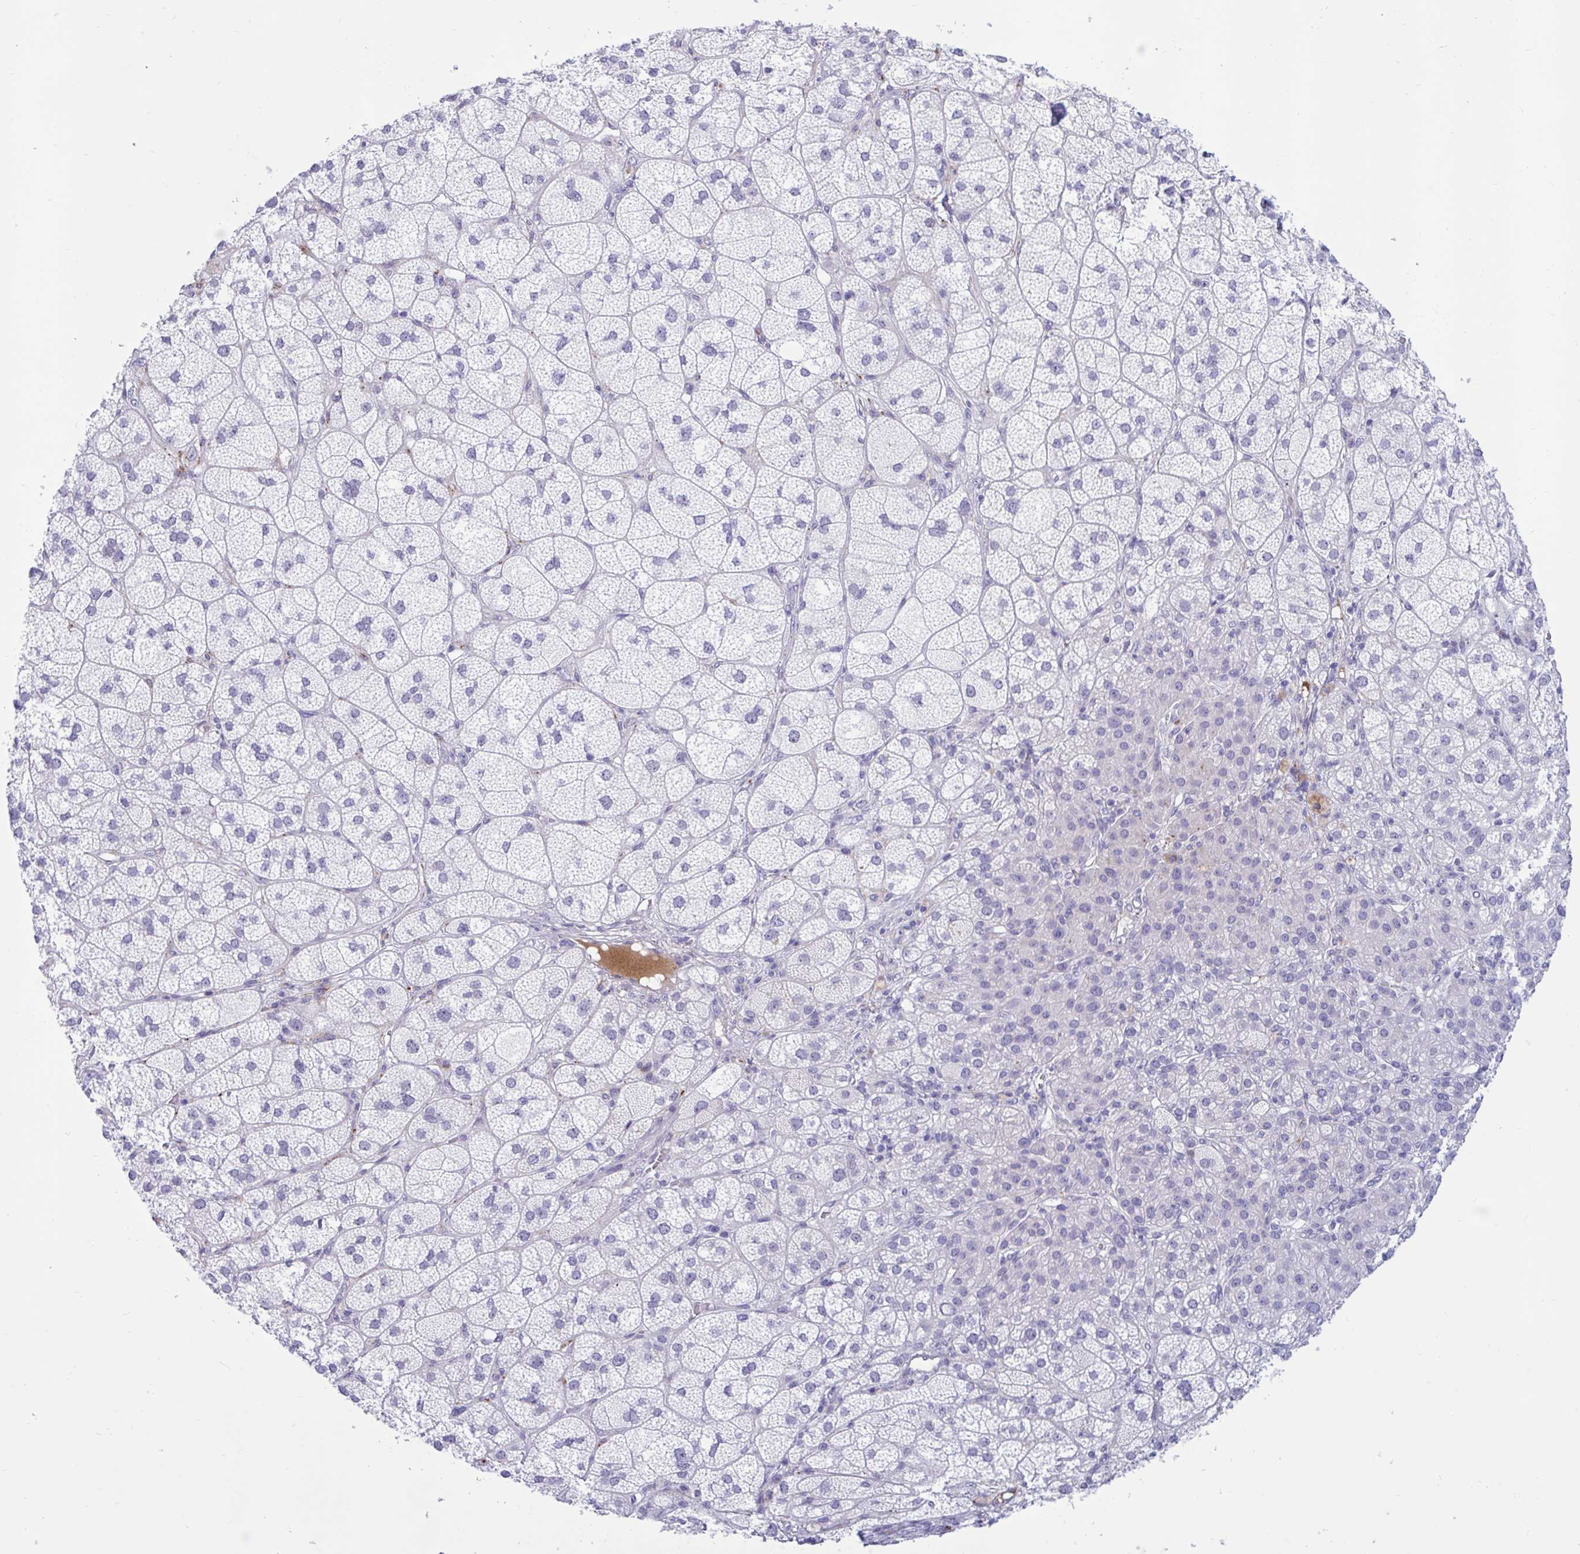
{"staining": {"intensity": "moderate", "quantity": "<25%", "location": "cytoplasmic/membranous"}, "tissue": "adrenal gland", "cell_type": "Glandular cells", "image_type": "normal", "snomed": [{"axis": "morphology", "description": "Normal tissue, NOS"}, {"axis": "topography", "description": "Adrenal gland"}], "caption": "Moderate cytoplasmic/membranous staining for a protein is appreciated in about <25% of glandular cells of normal adrenal gland using immunohistochemistry.", "gene": "FAM219B", "patient": {"sex": "female", "age": 60}}